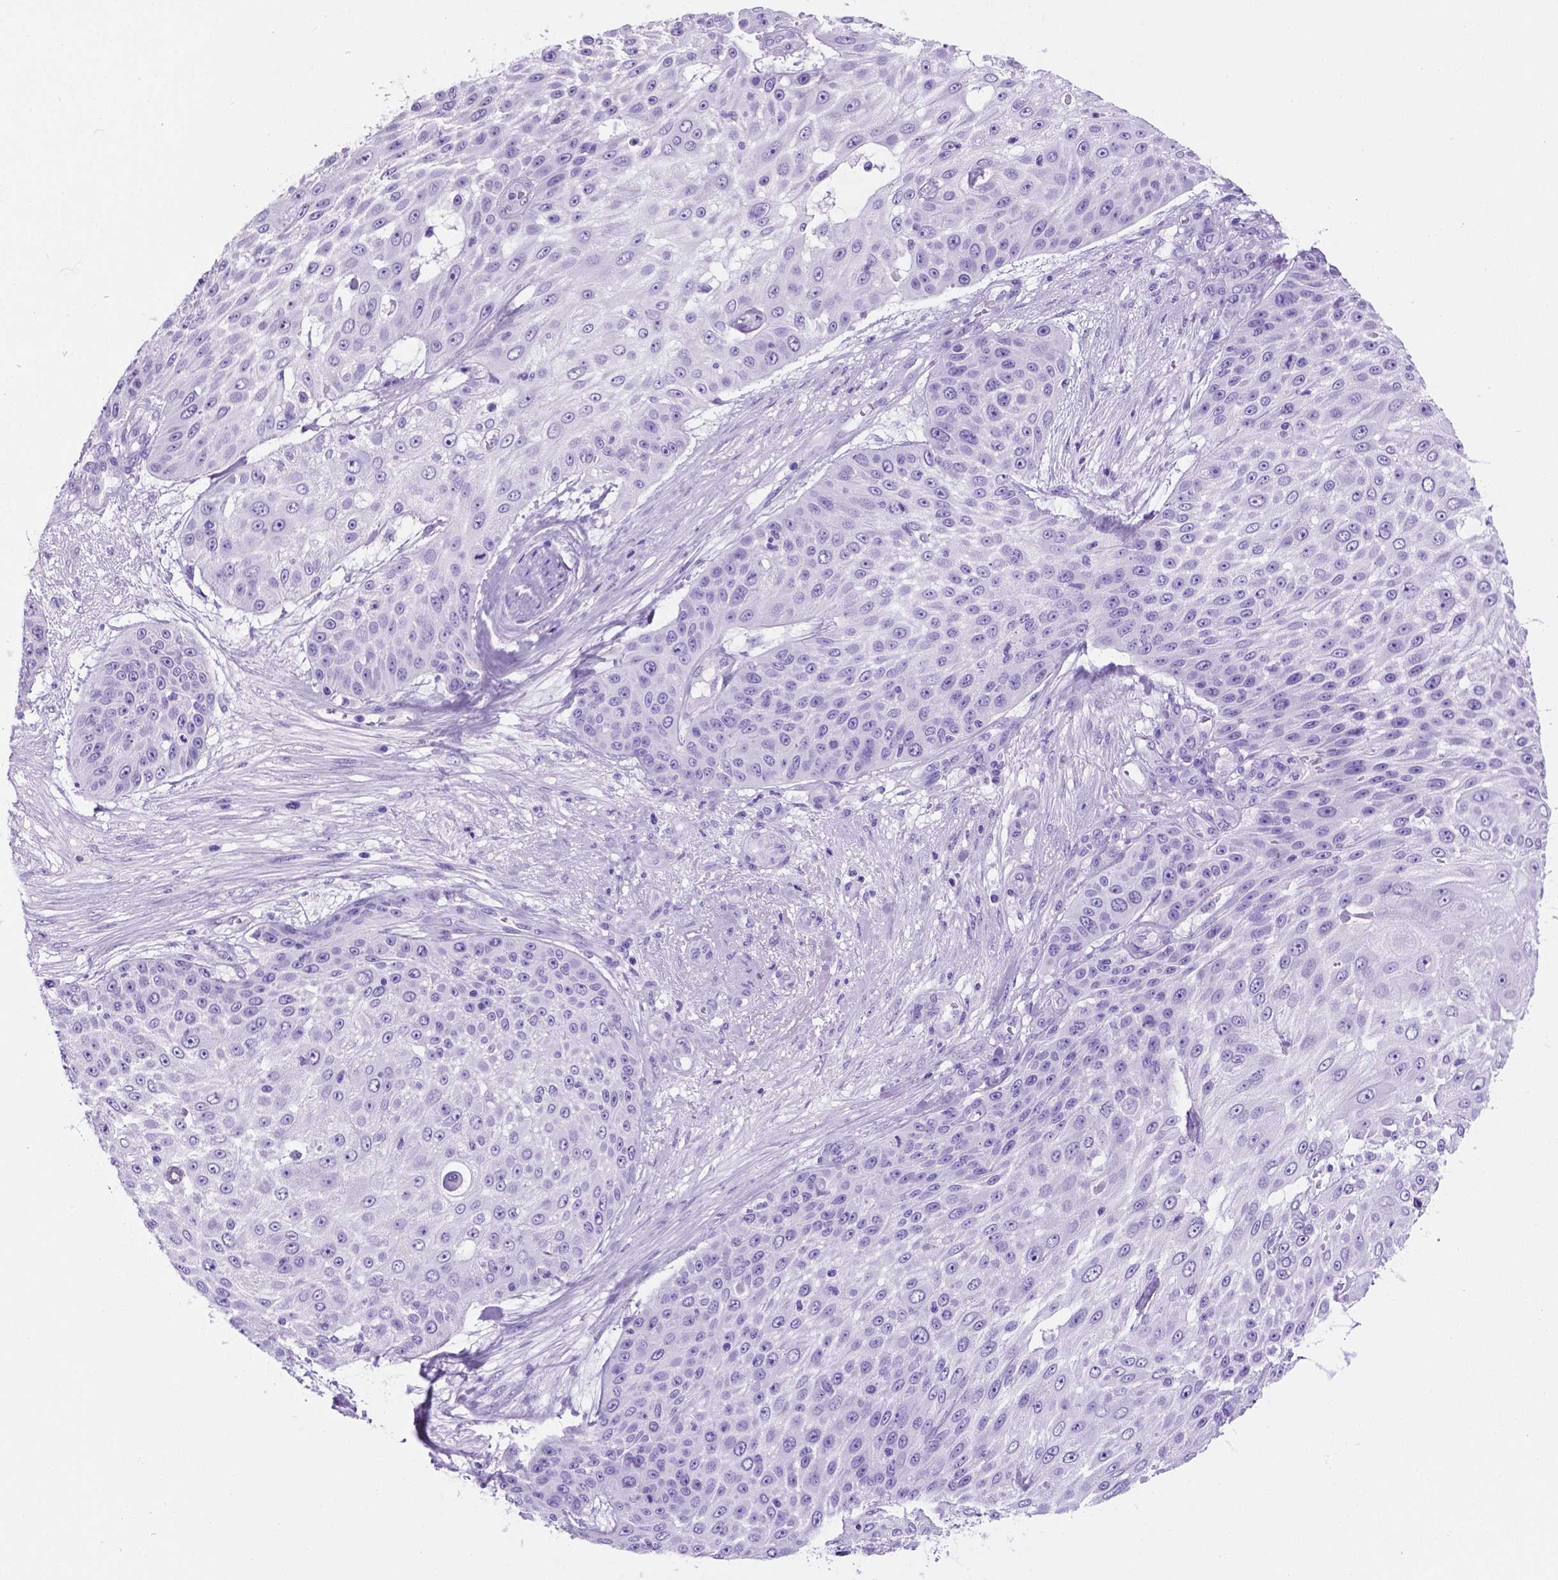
{"staining": {"intensity": "negative", "quantity": "none", "location": "none"}, "tissue": "skin cancer", "cell_type": "Tumor cells", "image_type": "cancer", "snomed": [{"axis": "morphology", "description": "Squamous cell carcinoma, NOS"}, {"axis": "topography", "description": "Skin"}], "caption": "Human skin squamous cell carcinoma stained for a protein using immunohistochemistry shows no positivity in tumor cells.", "gene": "C17orf107", "patient": {"sex": "female", "age": 86}}